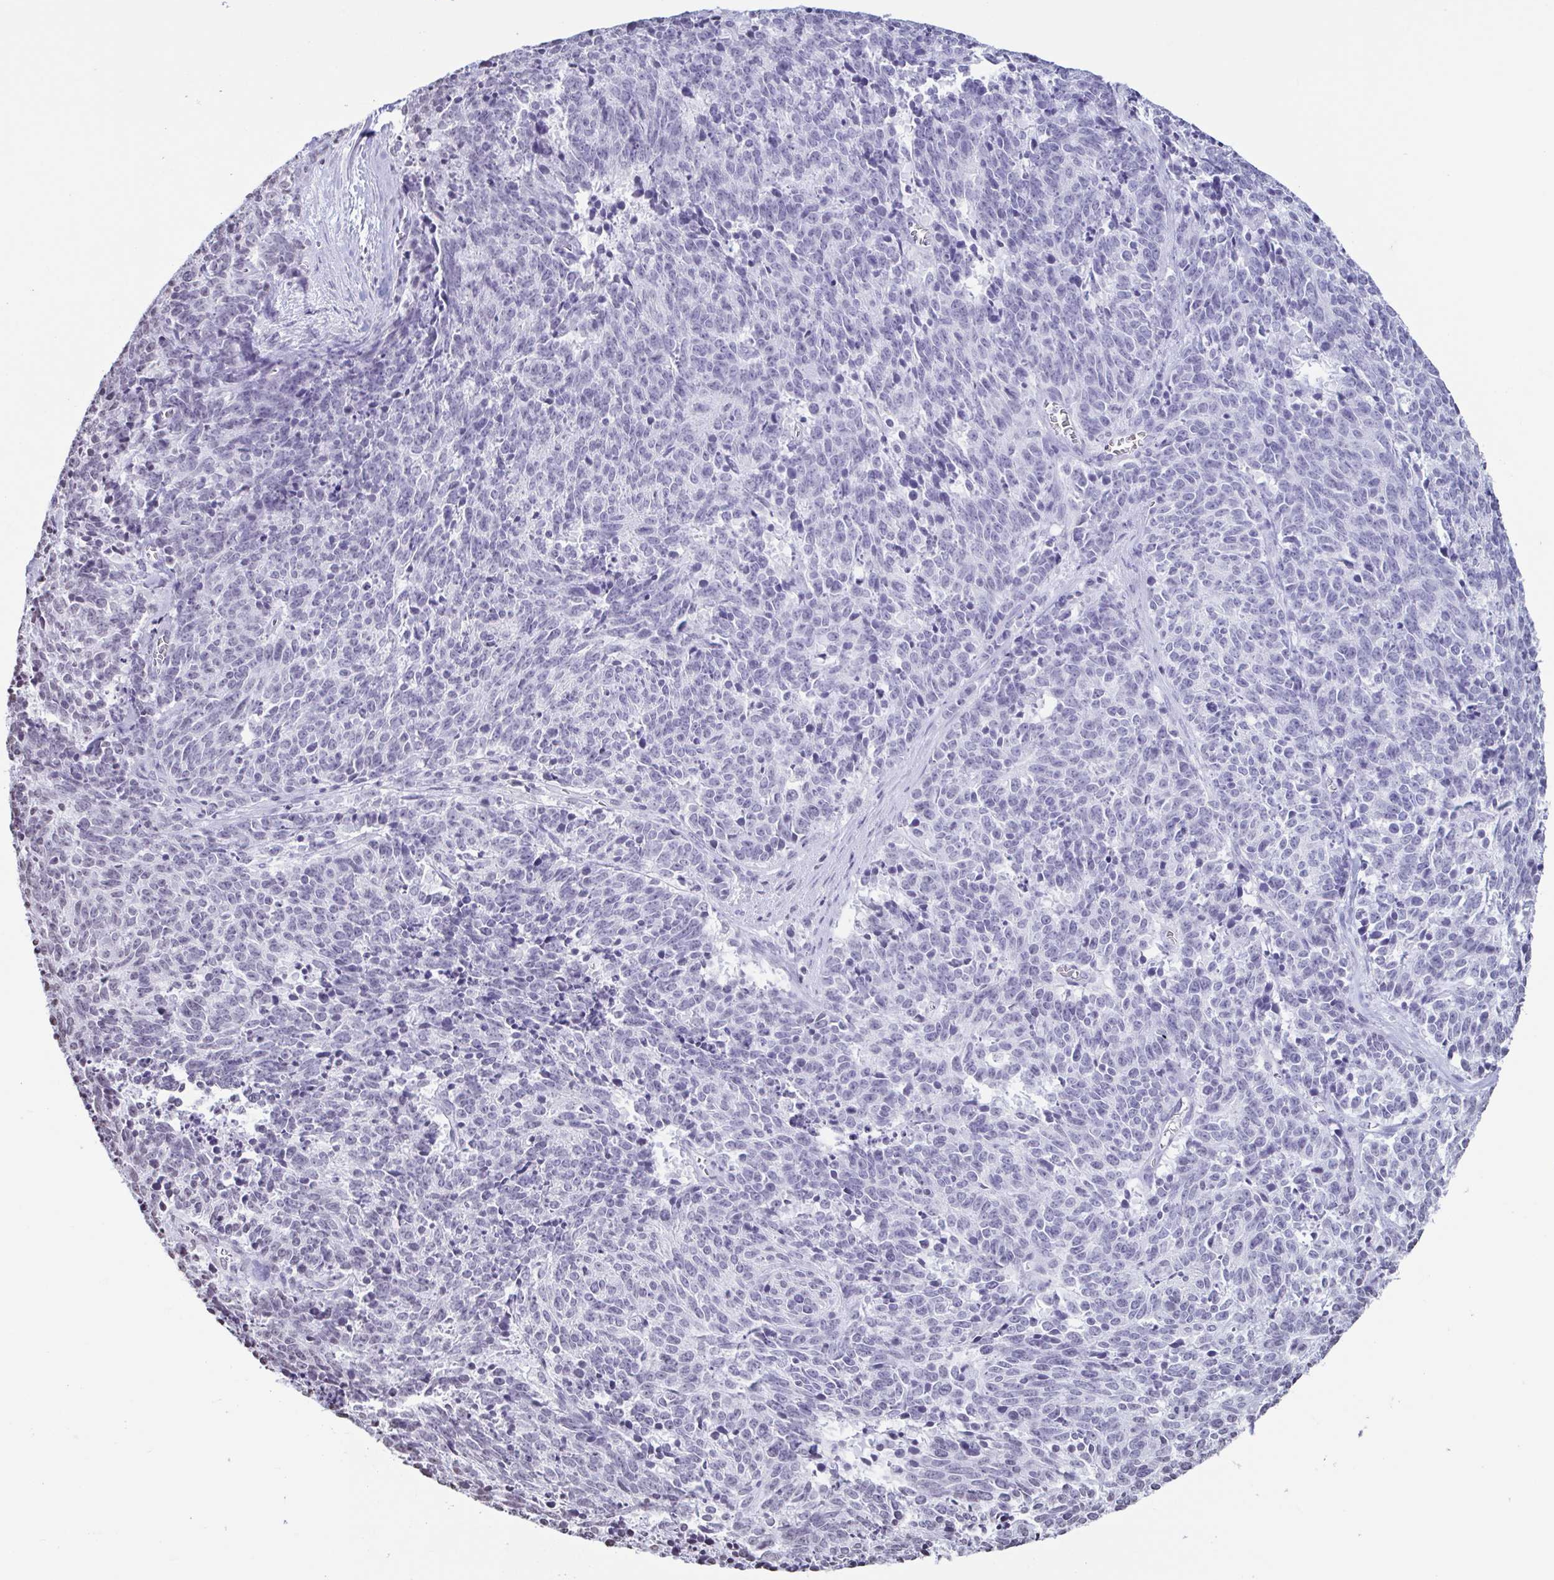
{"staining": {"intensity": "negative", "quantity": "none", "location": "none"}, "tissue": "cervical cancer", "cell_type": "Tumor cells", "image_type": "cancer", "snomed": [{"axis": "morphology", "description": "Squamous cell carcinoma, NOS"}, {"axis": "topography", "description": "Cervix"}], "caption": "High power microscopy photomicrograph of an immunohistochemistry (IHC) photomicrograph of squamous cell carcinoma (cervical), revealing no significant staining in tumor cells. The staining is performed using DAB brown chromogen with nuclei counter-stained in using hematoxylin.", "gene": "VCY1B", "patient": {"sex": "female", "age": 29}}